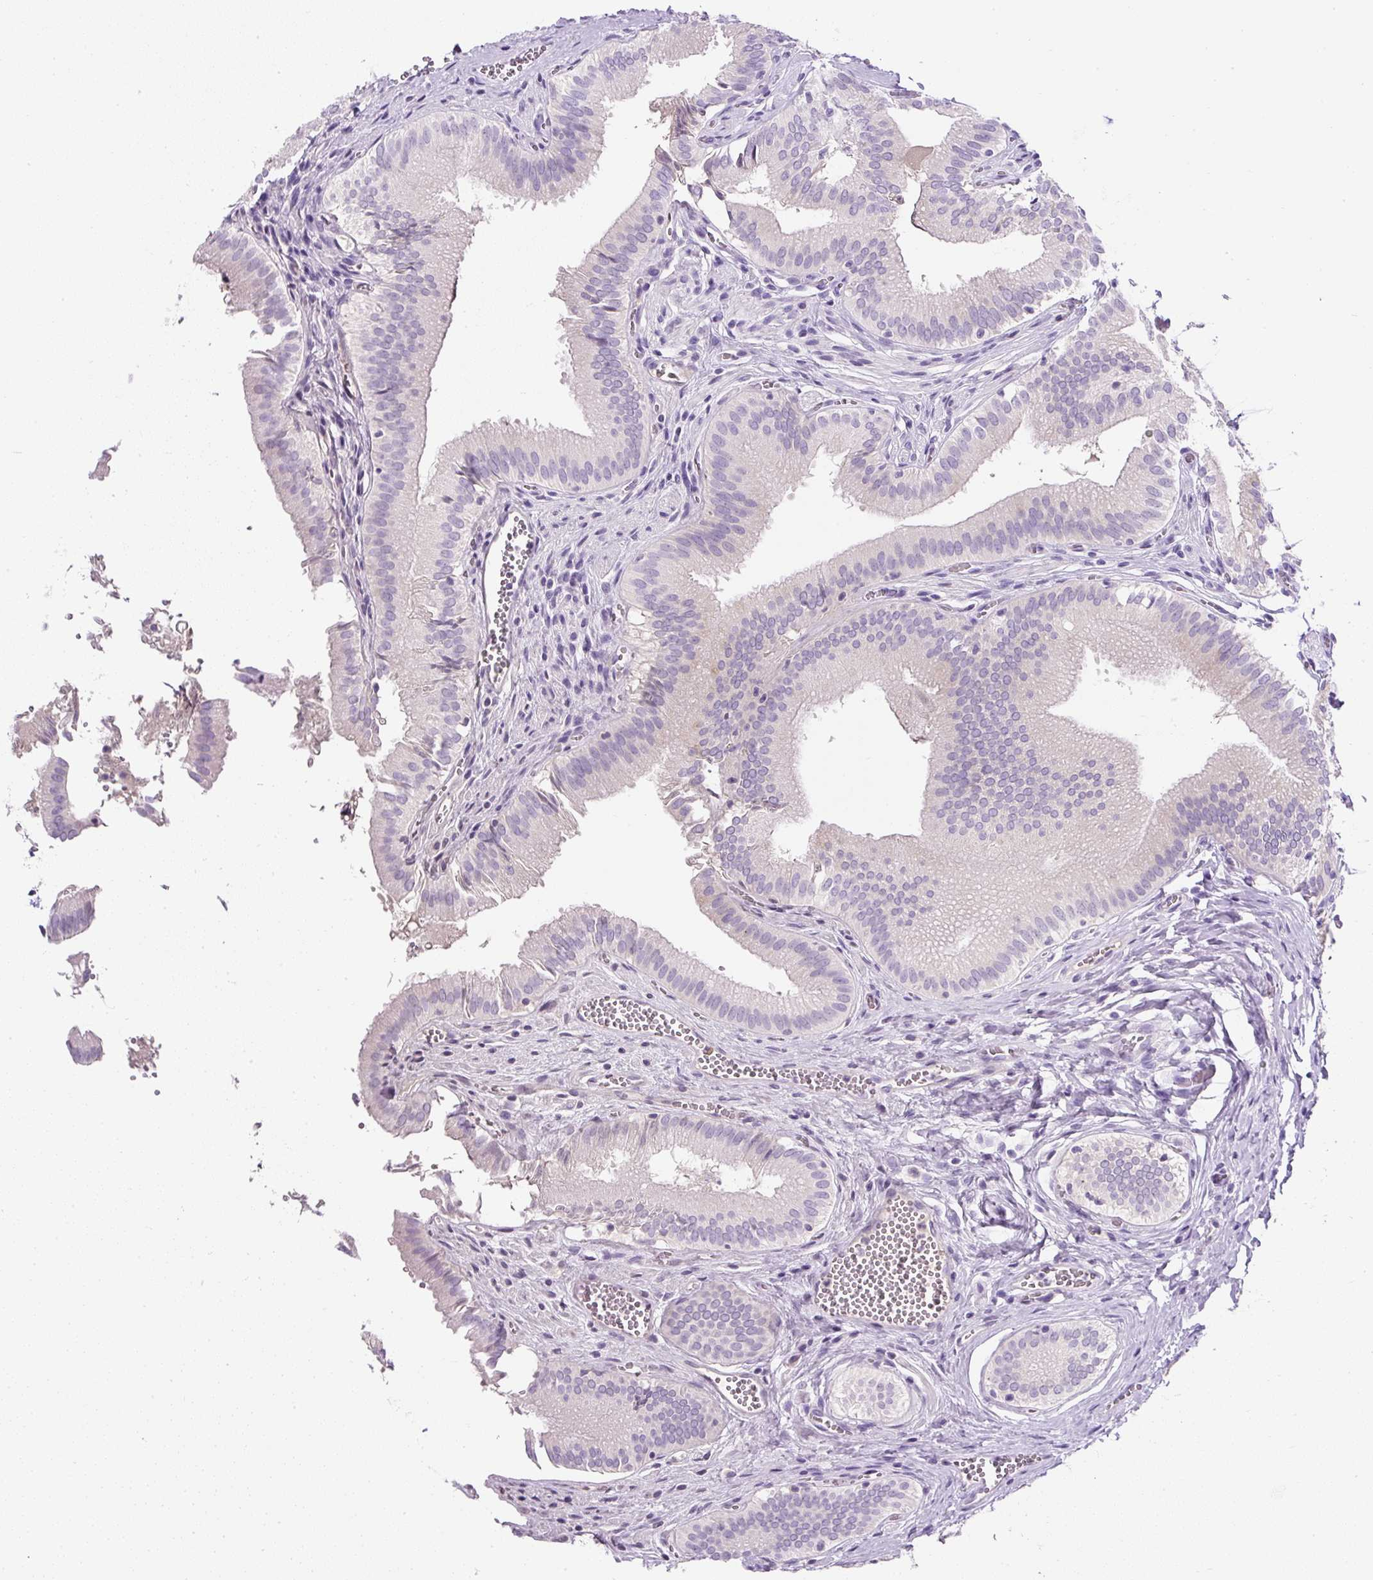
{"staining": {"intensity": "negative", "quantity": "none", "location": "none"}, "tissue": "gallbladder", "cell_type": "Glandular cells", "image_type": "normal", "snomed": [{"axis": "morphology", "description": "Normal tissue, NOS"}, {"axis": "topography", "description": "Gallbladder"}, {"axis": "topography", "description": "Peripheral nerve tissue"}], "caption": "A histopathology image of human gallbladder is negative for staining in glandular cells.", "gene": "COL9A2", "patient": {"sex": "male", "age": 17}}